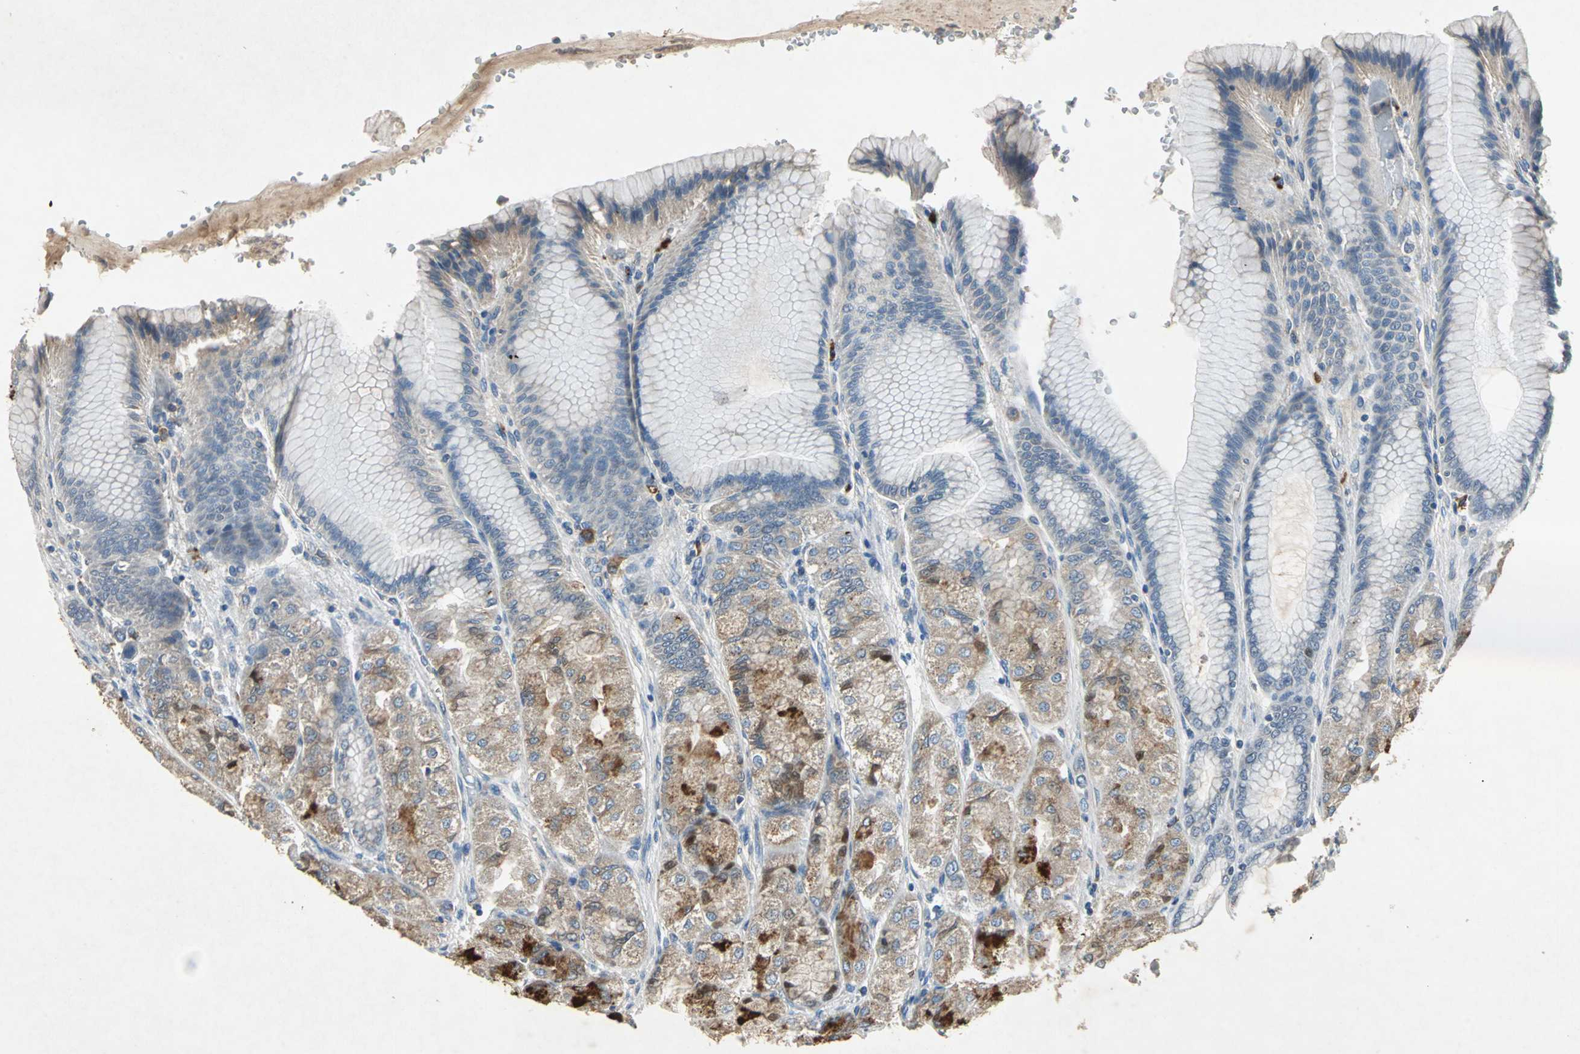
{"staining": {"intensity": "strong", "quantity": "25%-75%", "location": "cytoplasmic/membranous"}, "tissue": "stomach", "cell_type": "Glandular cells", "image_type": "normal", "snomed": [{"axis": "morphology", "description": "Normal tissue, NOS"}, {"axis": "morphology", "description": "Adenocarcinoma, NOS"}, {"axis": "topography", "description": "Stomach"}, {"axis": "topography", "description": "Stomach, lower"}], "caption": "Protein staining by immunohistochemistry (IHC) exhibits strong cytoplasmic/membranous positivity in approximately 25%-75% of glandular cells in normal stomach.", "gene": "SLC2A13", "patient": {"sex": "female", "age": 65}}